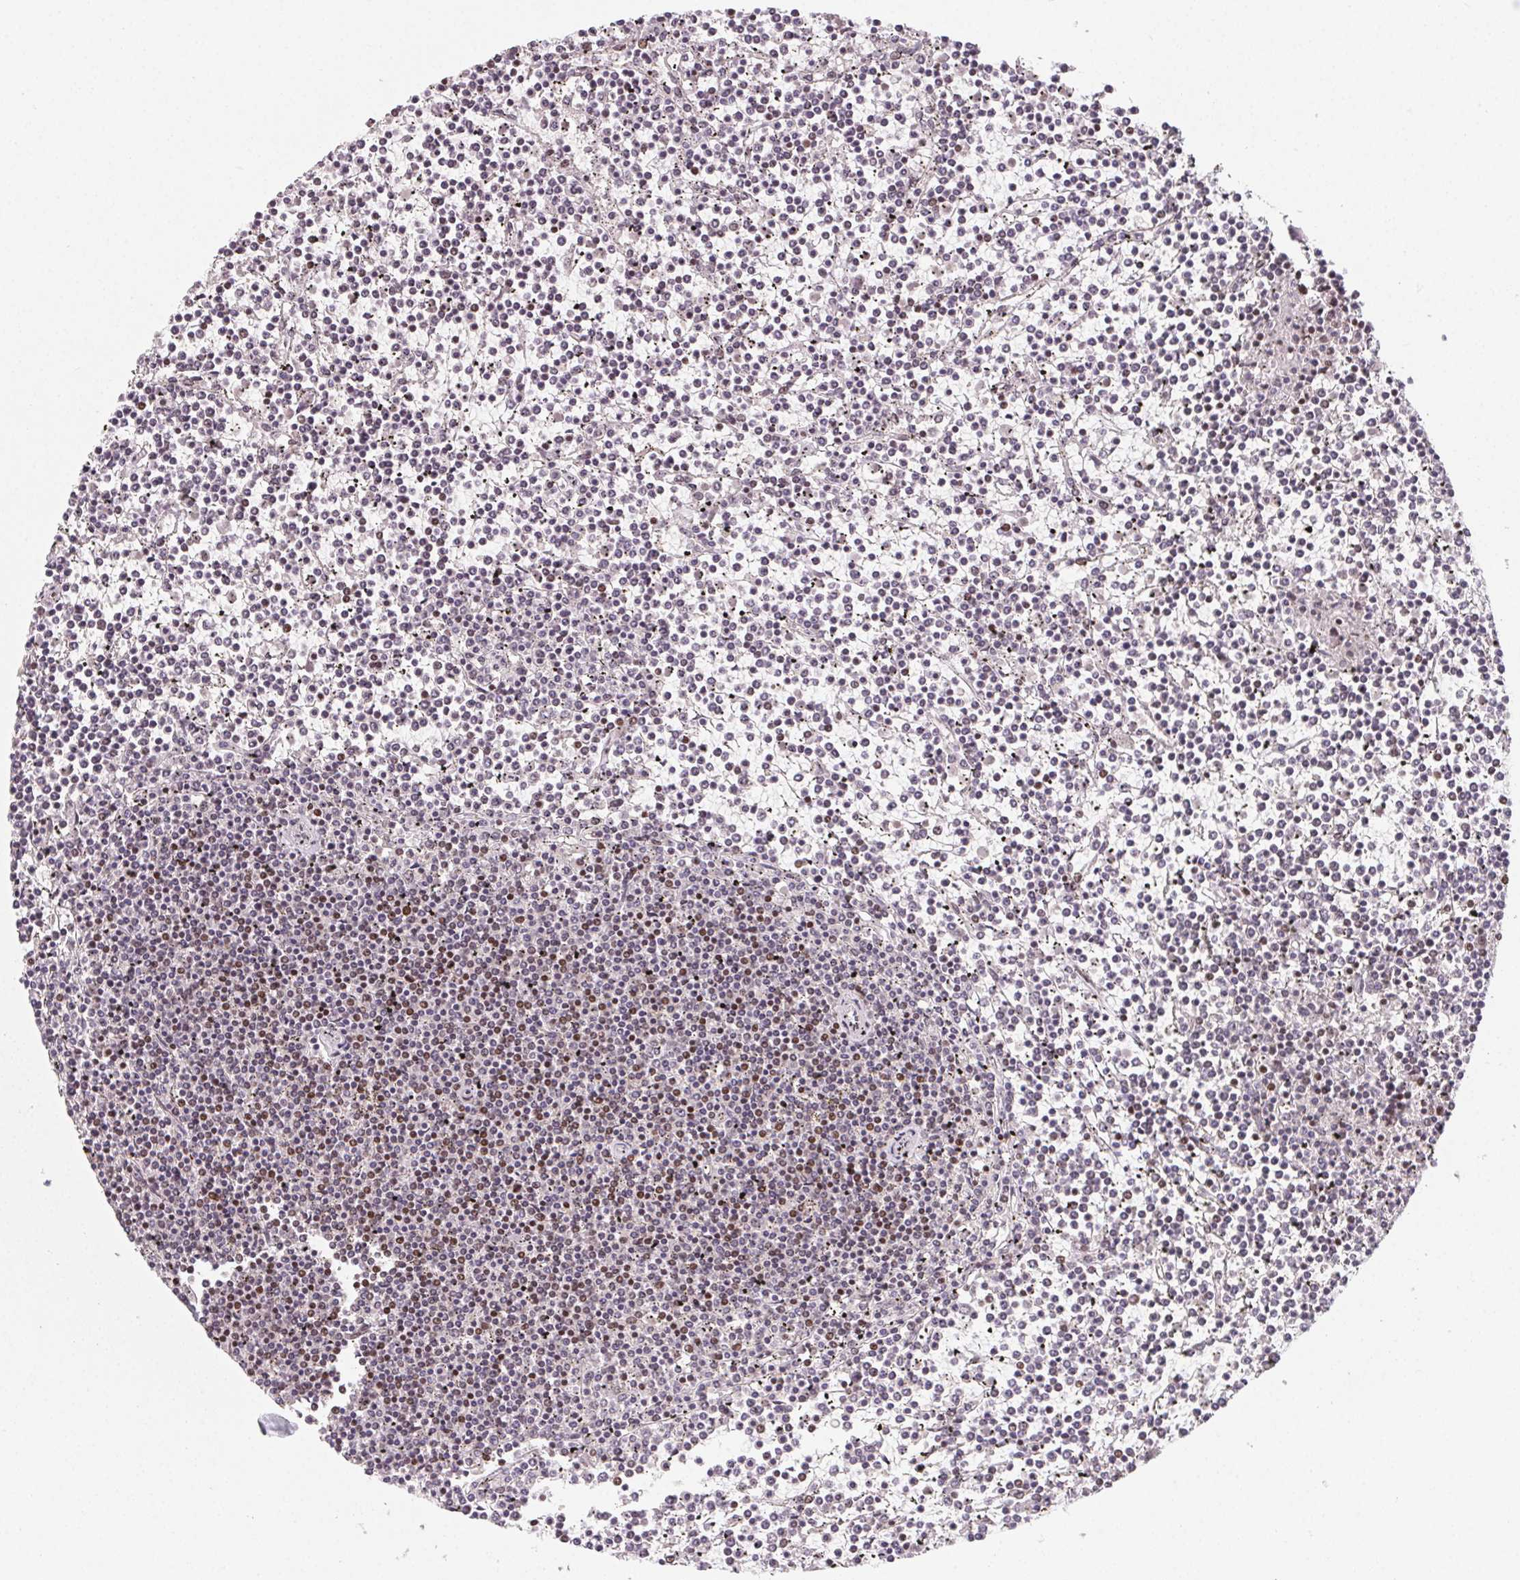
{"staining": {"intensity": "negative", "quantity": "none", "location": "none"}, "tissue": "lymphoma", "cell_type": "Tumor cells", "image_type": "cancer", "snomed": [{"axis": "morphology", "description": "Malignant lymphoma, non-Hodgkin's type, Low grade"}, {"axis": "topography", "description": "Spleen"}], "caption": "Protein analysis of lymphoma shows no significant positivity in tumor cells.", "gene": "KMT2A", "patient": {"sex": "female", "age": 19}}